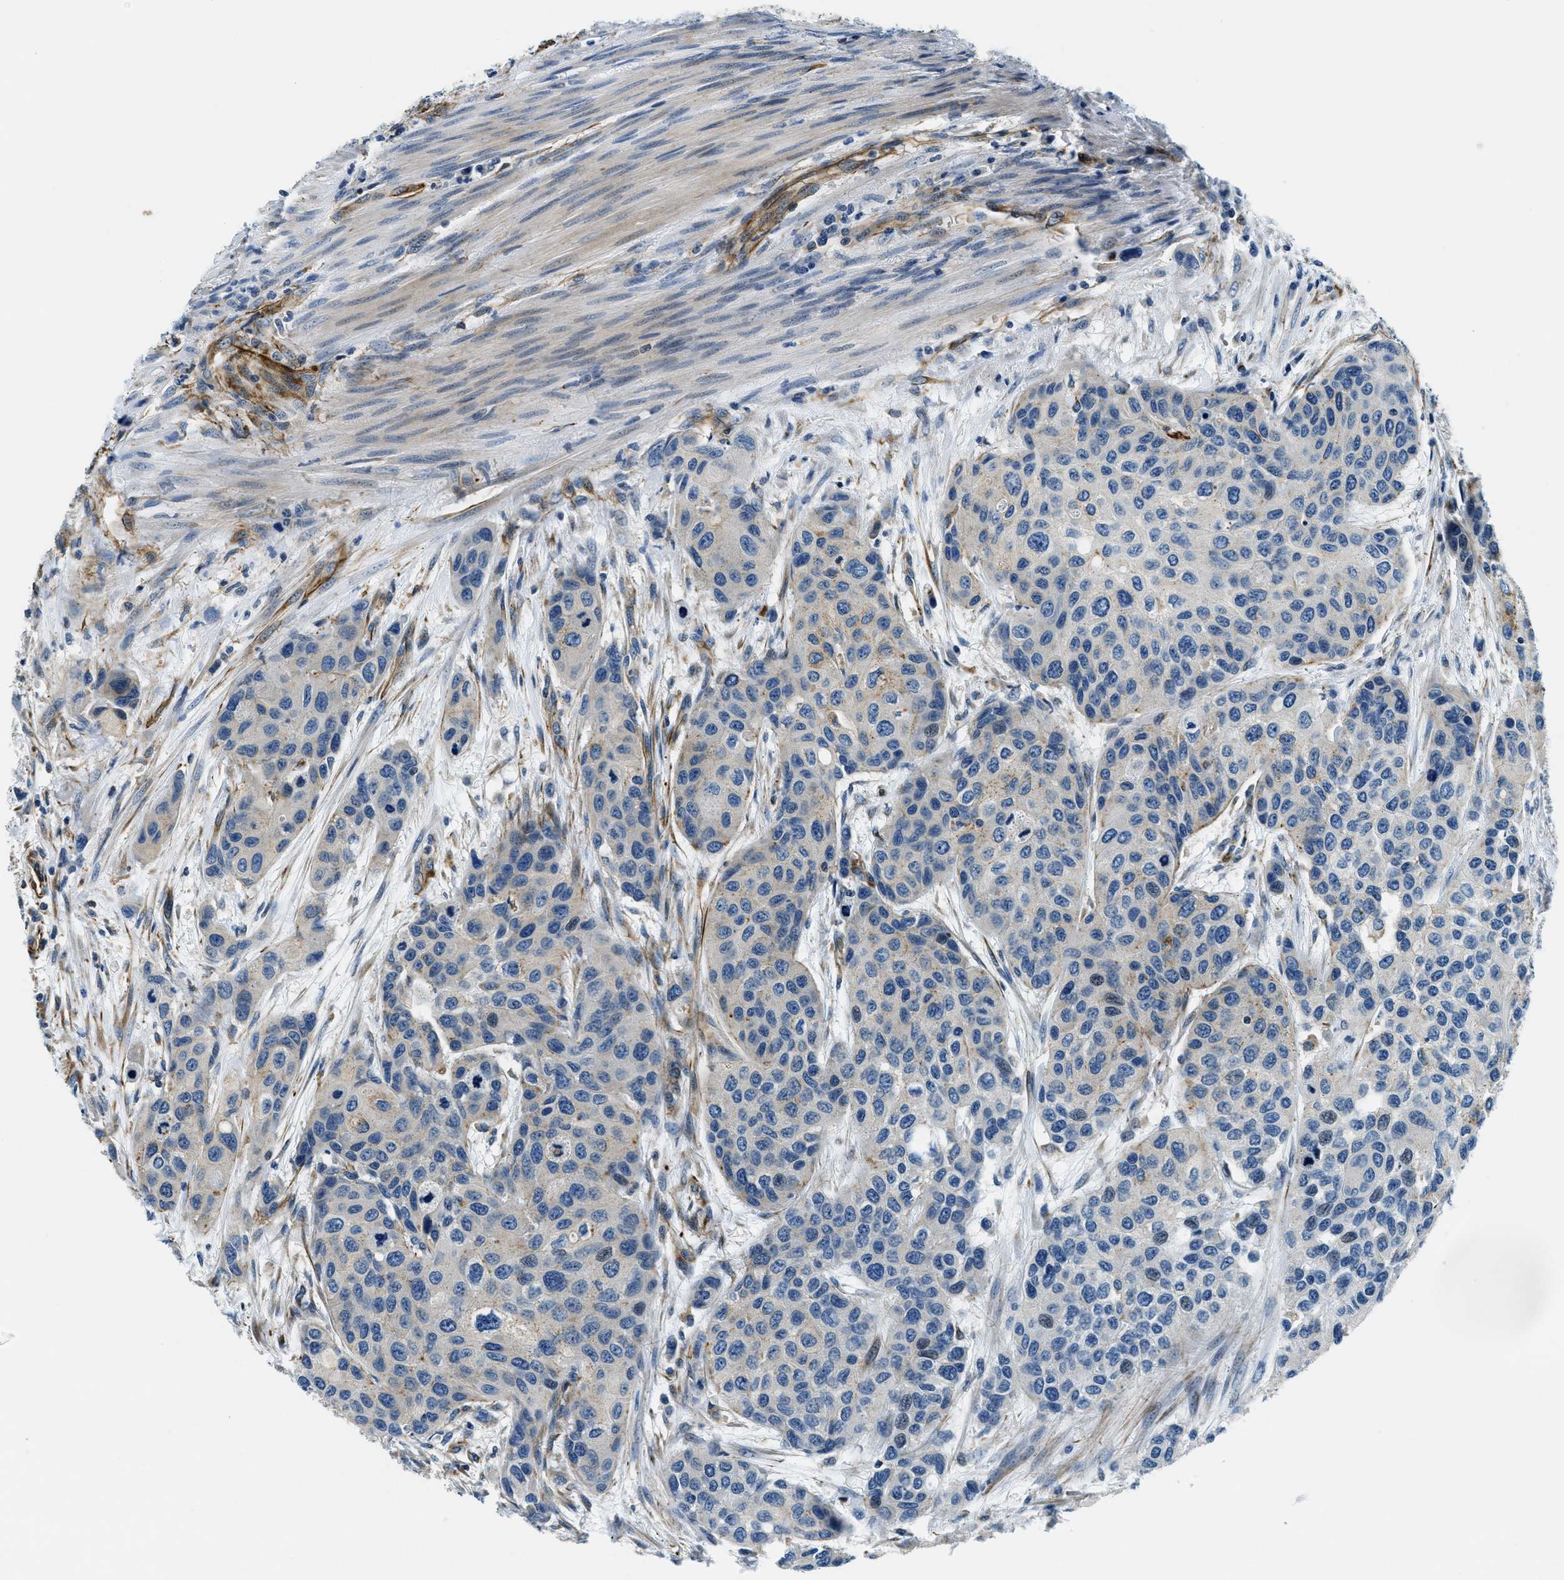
{"staining": {"intensity": "negative", "quantity": "none", "location": "none"}, "tissue": "urothelial cancer", "cell_type": "Tumor cells", "image_type": "cancer", "snomed": [{"axis": "morphology", "description": "Urothelial carcinoma, High grade"}, {"axis": "topography", "description": "Urinary bladder"}], "caption": "IHC photomicrograph of neoplastic tissue: human high-grade urothelial carcinoma stained with DAB (3,3'-diaminobenzidine) displays no significant protein staining in tumor cells.", "gene": "GNS", "patient": {"sex": "female", "age": 56}}